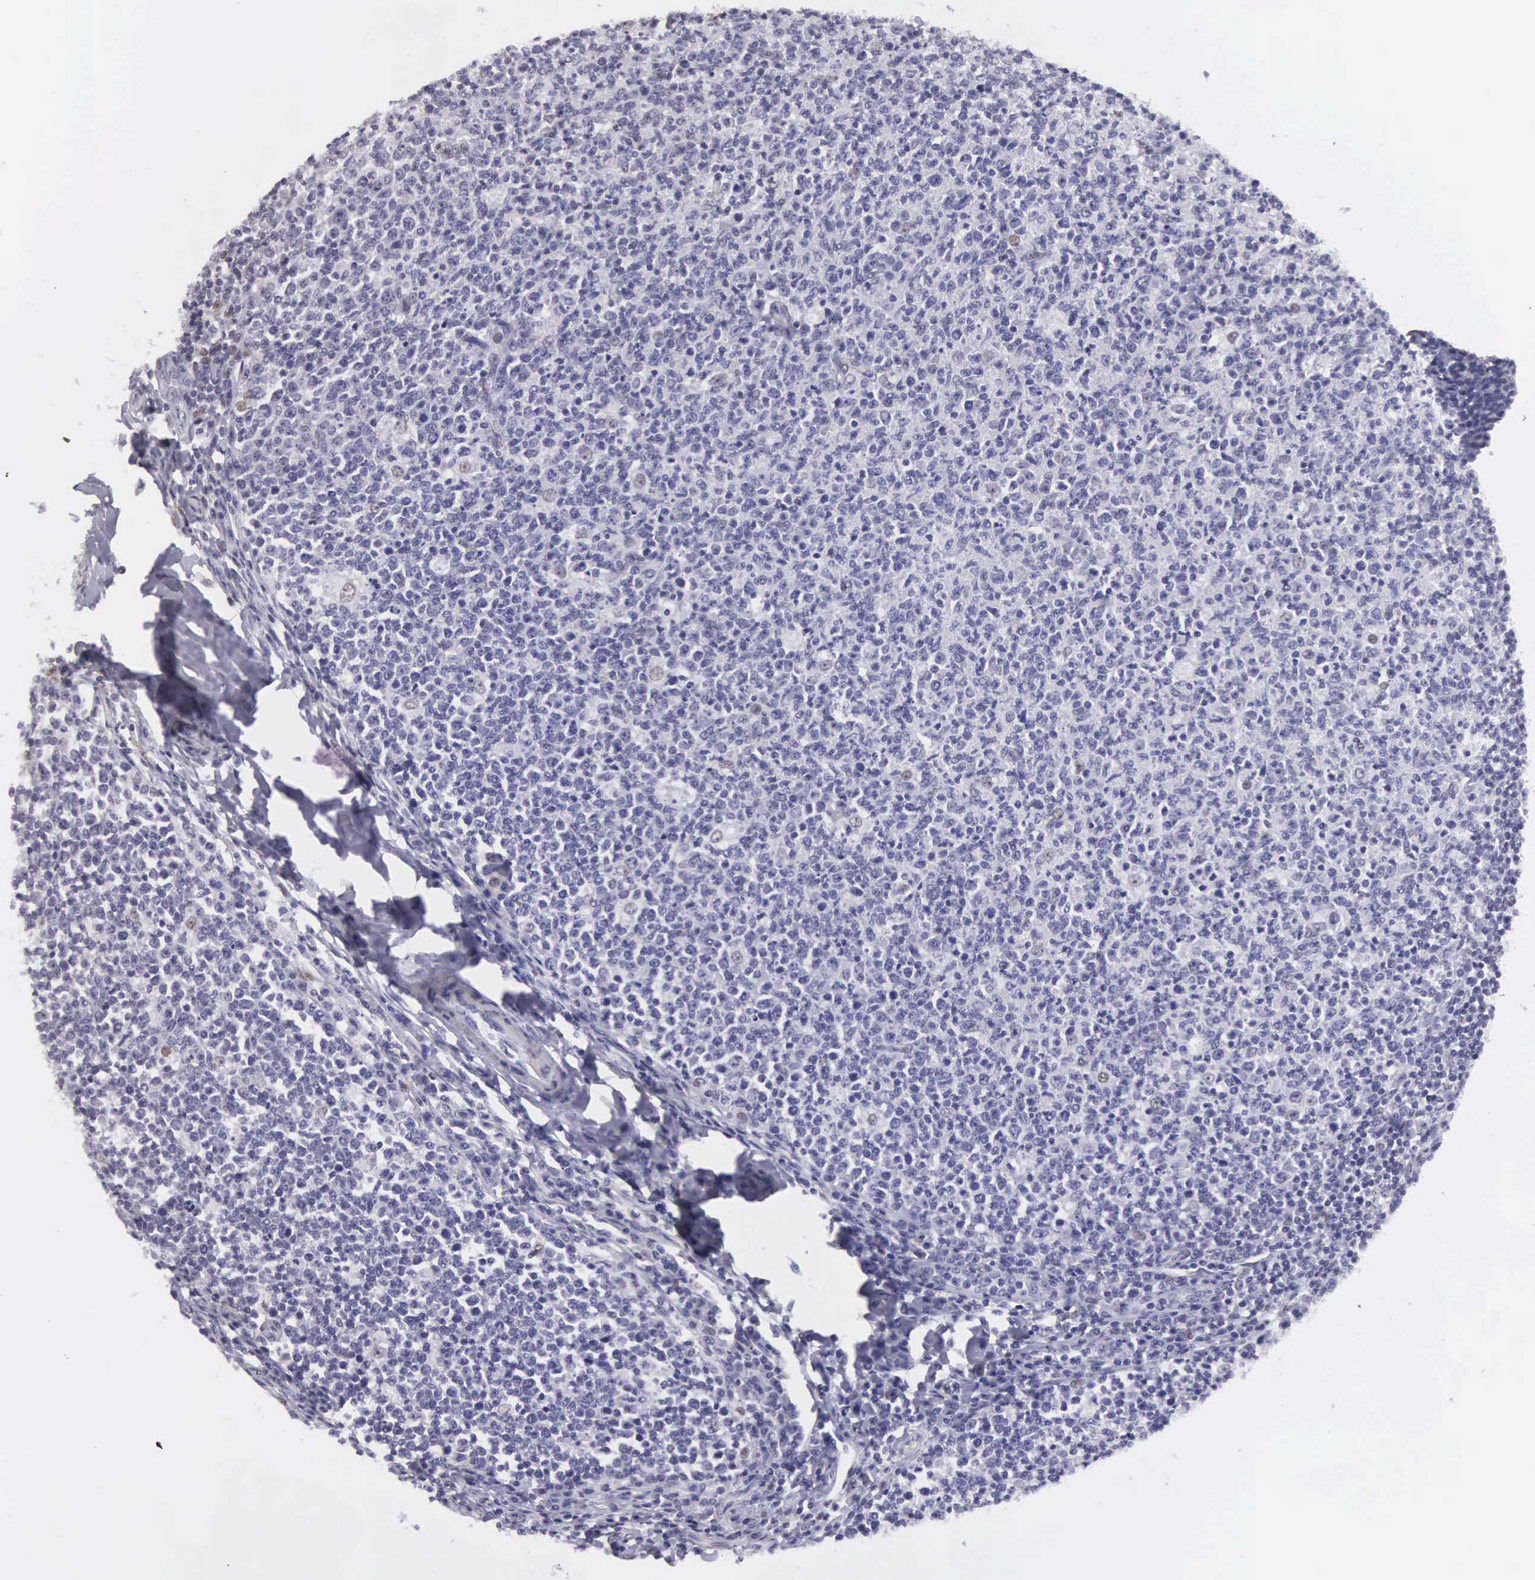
{"staining": {"intensity": "negative", "quantity": "none", "location": "none"}, "tissue": "tonsil", "cell_type": "Germinal center cells", "image_type": "normal", "snomed": [{"axis": "morphology", "description": "Normal tissue, NOS"}, {"axis": "topography", "description": "Tonsil"}], "caption": "Germinal center cells show no significant expression in unremarkable tonsil. Brightfield microscopy of immunohistochemistry stained with DAB (brown) and hematoxylin (blue), captured at high magnification.", "gene": "ETV6", "patient": {"sex": "male", "age": 6}}